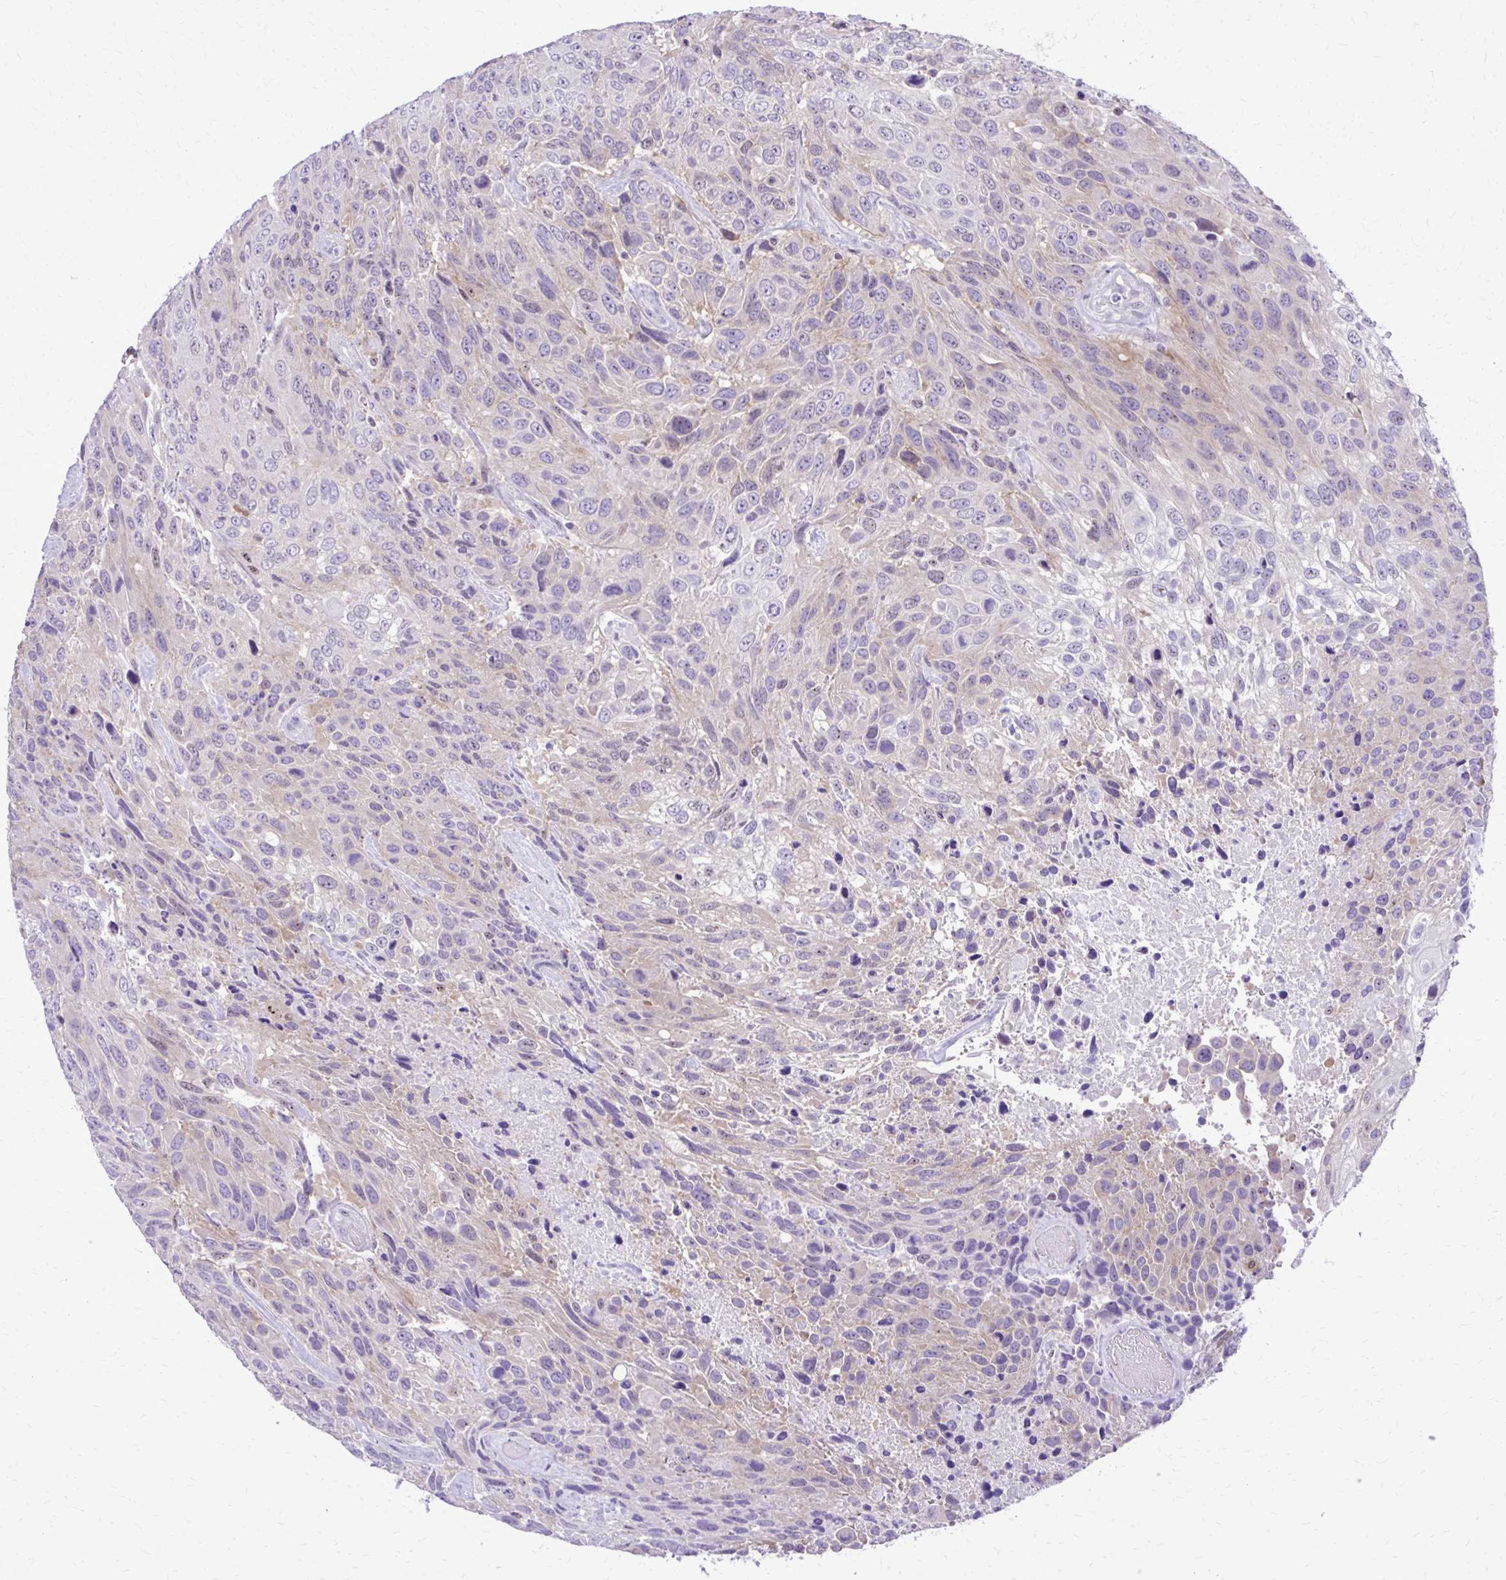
{"staining": {"intensity": "weak", "quantity": "<25%", "location": "cytoplasmic/membranous"}, "tissue": "urothelial cancer", "cell_type": "Tumor cells", "image_type": "cancer", "snomed": [{"axis": "morphology", "description": "Urothelial carcinoma, High grade"}, {"axis": "topography", "description": "Urinary bladder"}], "caption": "Histopathology image shows no protein positivity in tumor cells of high-grade urothelial carcinoma tissue.", "gene": "RASL11B", "patient": {"sex": "female", "age": 70}}